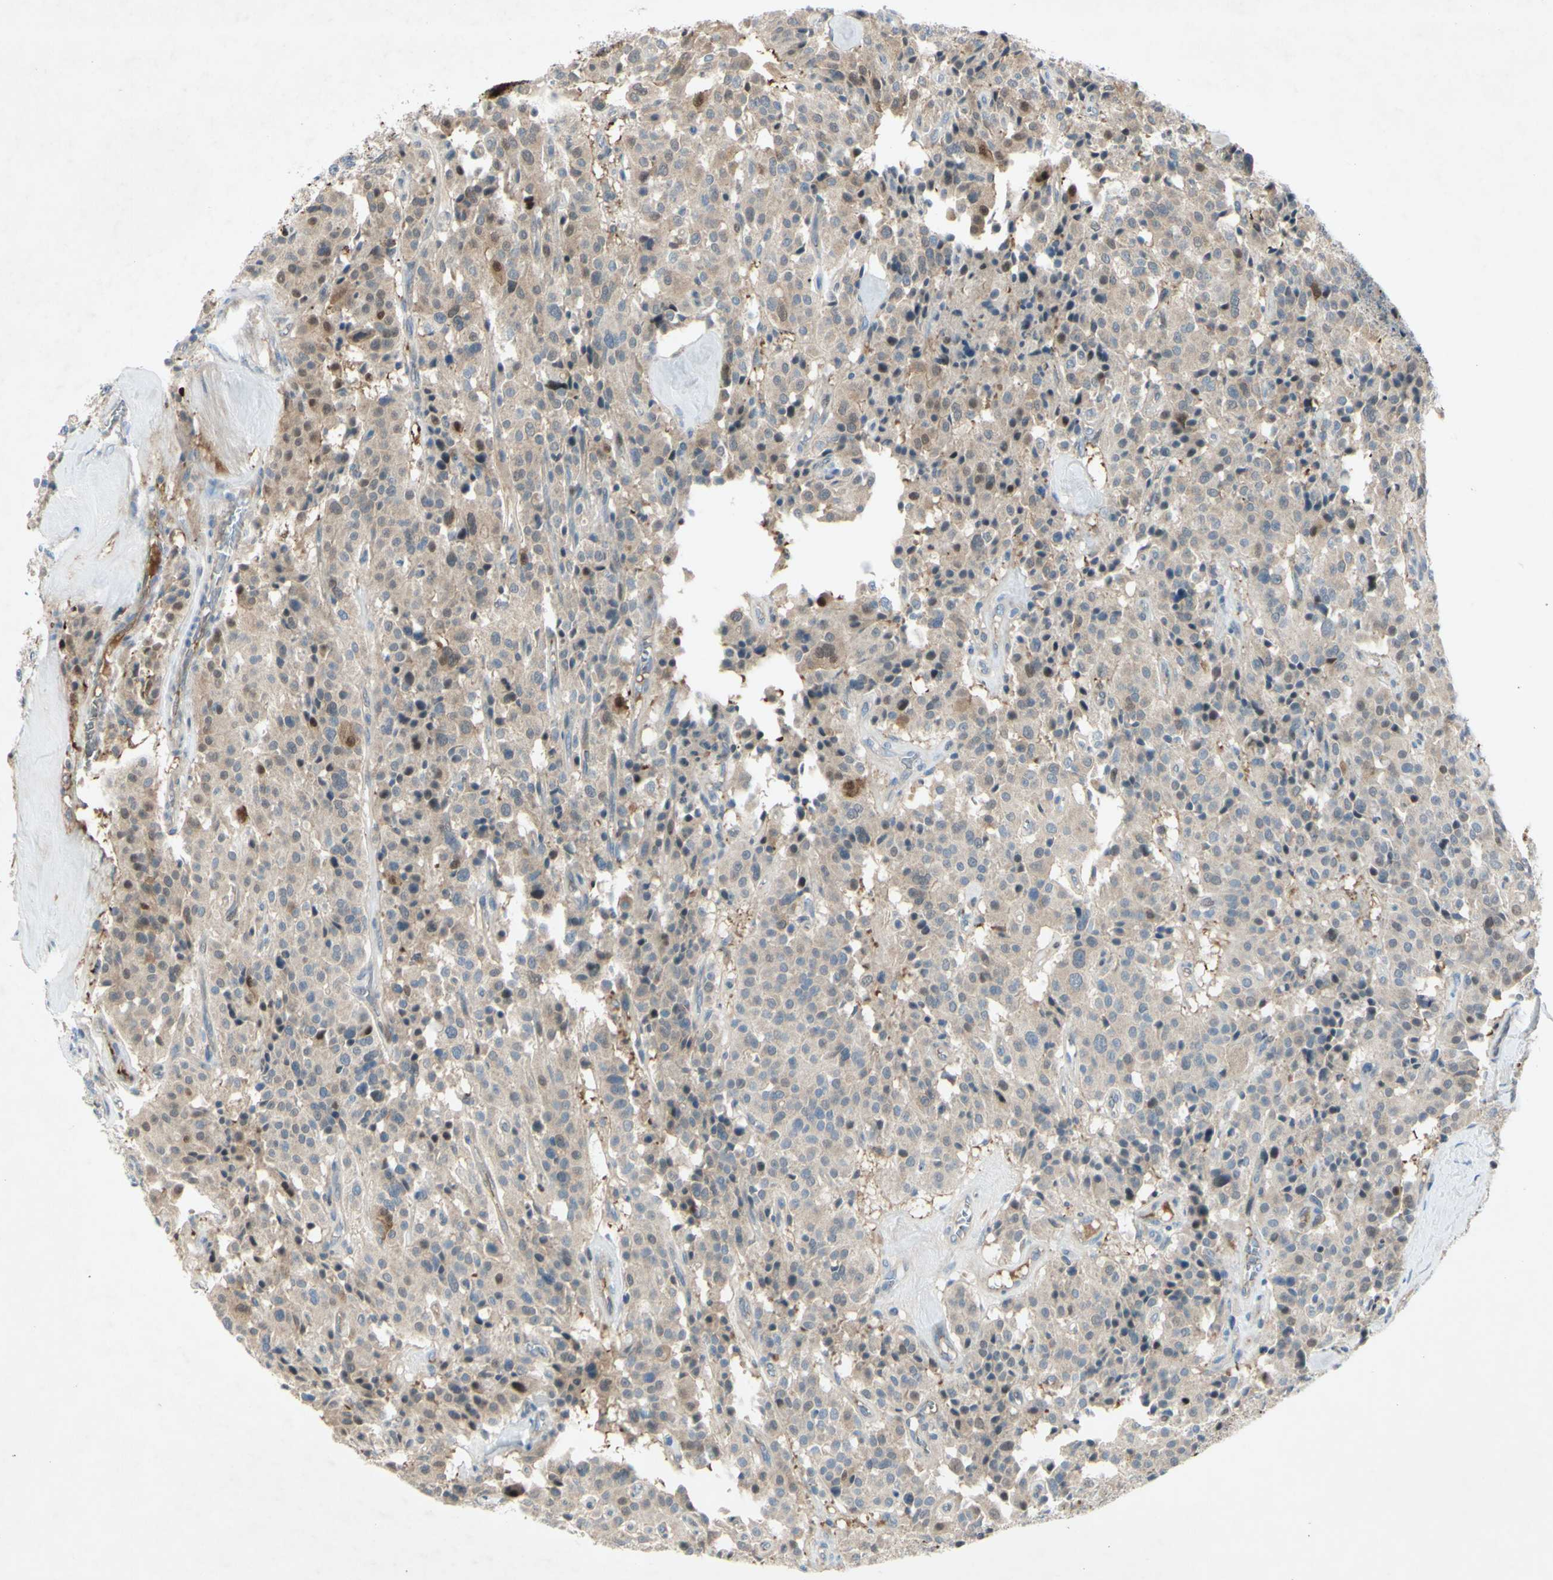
{"staining": {"intensity": "weak", "quantity": ">75%", "location": "cytoplasmic/membranous"}, "tissue": "carcinoid", "cell_type": "Tumor cells", "image_type": "cancer", "snomed": [{"axis": "morphology", "description": "Carcinoid, malignant, NOS"}, {"axis": "topography", "description": "Lung"}], "caption": "Immunohistochemistry (IHC) of human carcinoid exhibits low levels of weak cytoplasmic/membranous positivity in approximately >75% of tumor cells.", "gene": "C1orf159", "patient": {"sex": "male", "age": 30}}